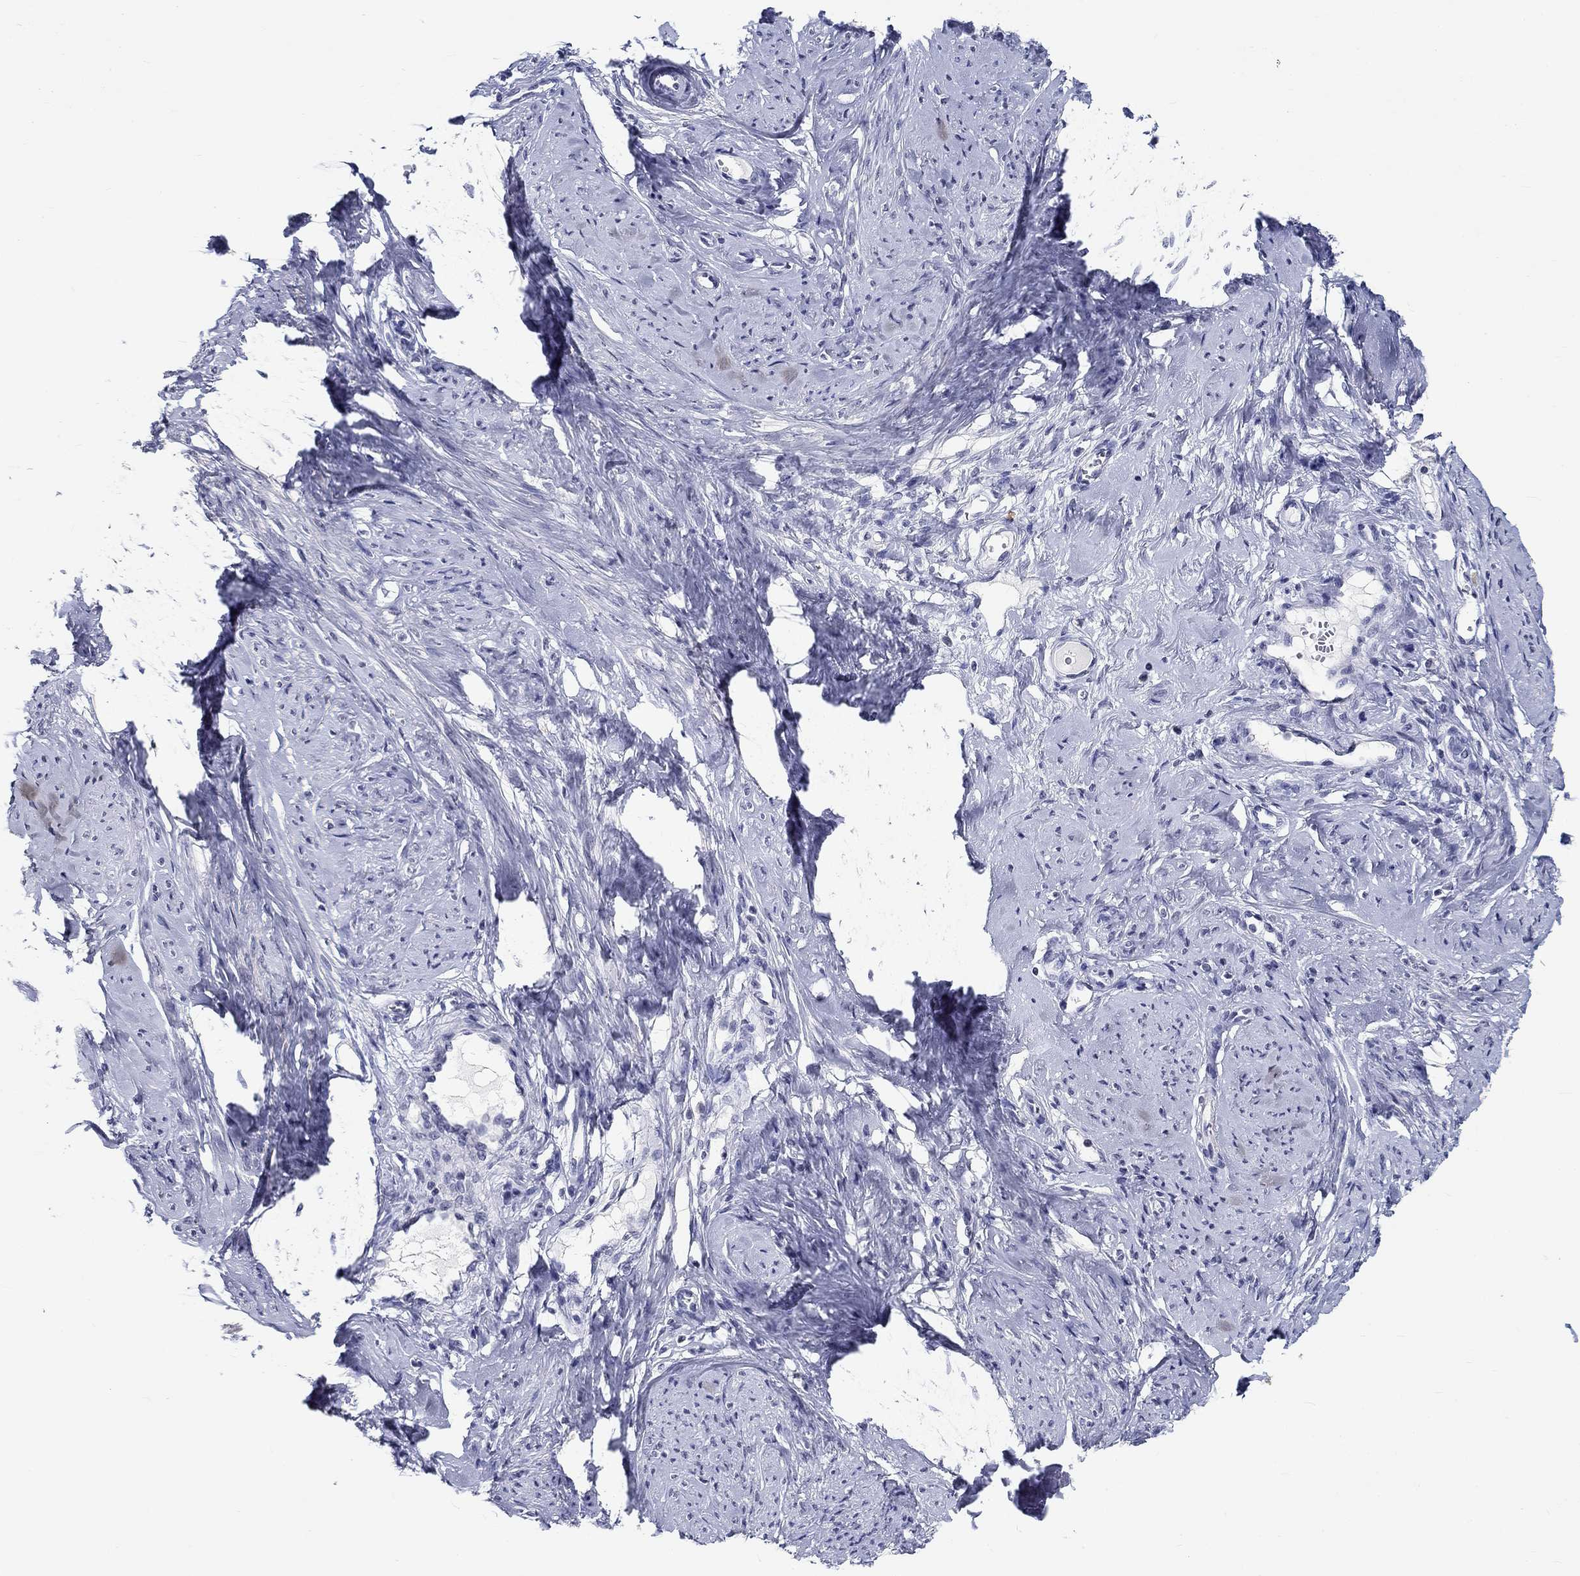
{"staining": {"intensity": "negative", "quantity": "none", "location": "none"}, "tissue": "smooth muscle", "cell_type": "Smooth muscle cells", "image_type": "normal", "snomed": [{"axis": "morphology", "description": "Normal tissue, NOS"}, {"axis": "topography", "description": "Smooth muscle"}], "caption": "IHC histopathology image of benign human smooth muscle stained for a protein (brown), which exhibits no expression in smooth muscle cells.", "gene": "GRIN1", "patient": {"sex": "female", "age": 48}}